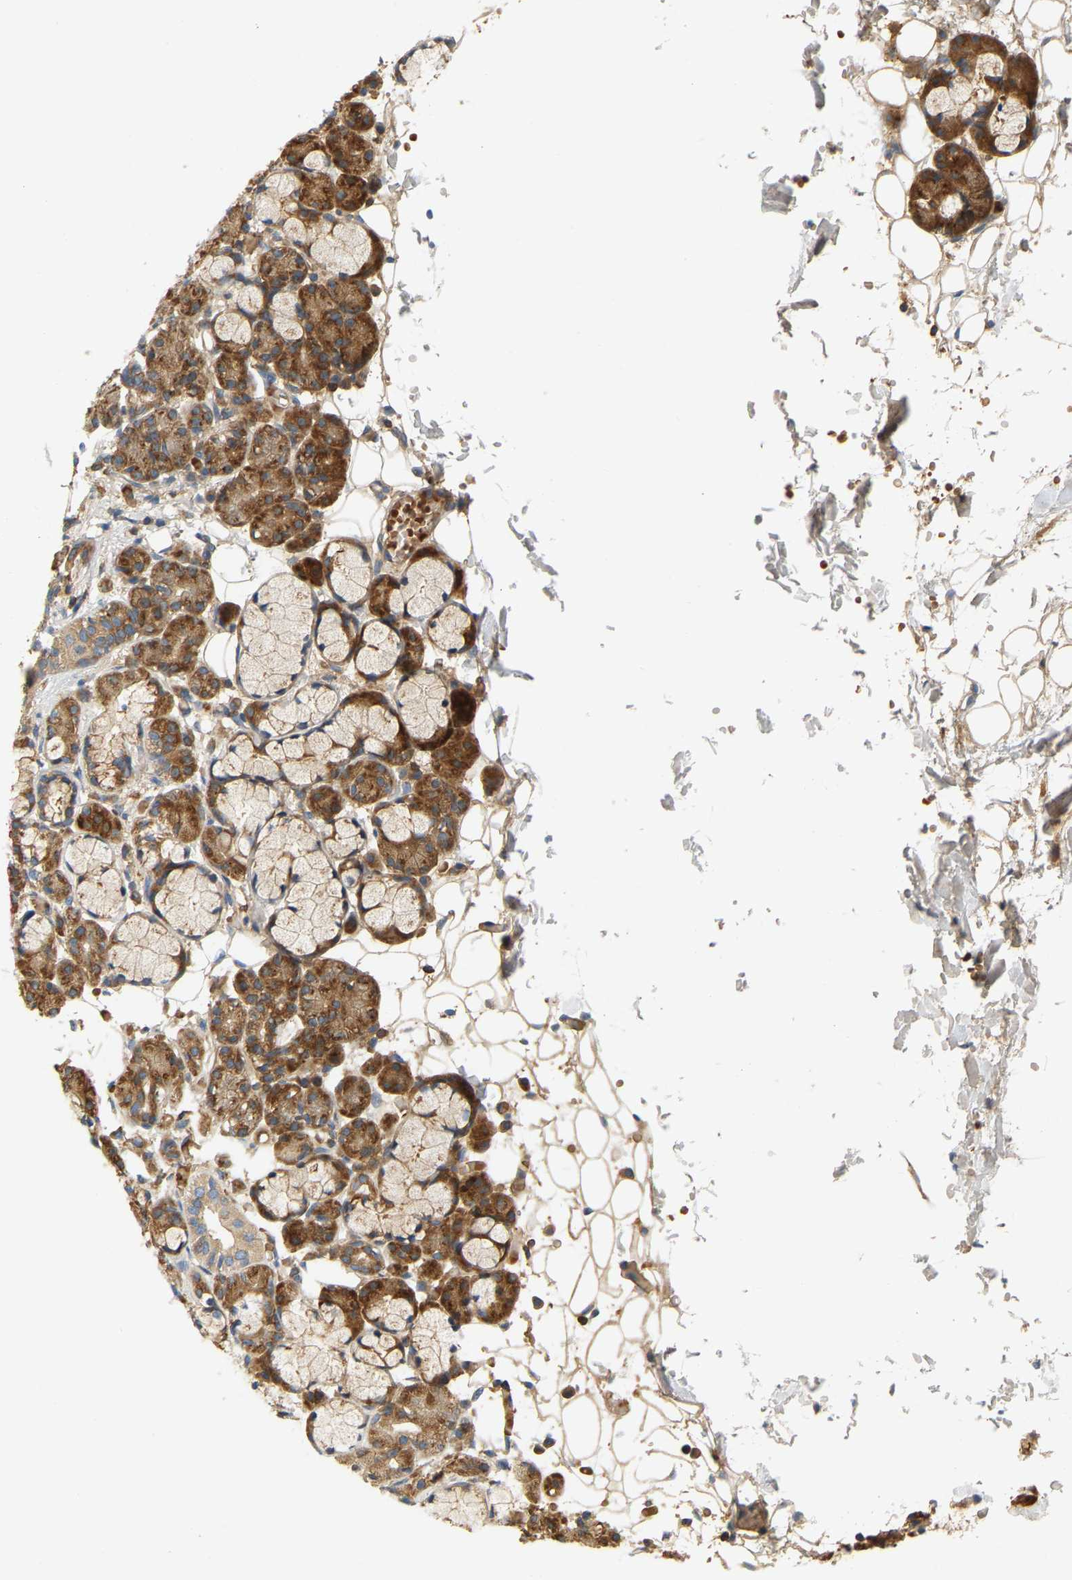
{"staining": {"intensity": "moderate", "quantity": ">75%", "location": "cytoplasmic/membranous"}, "tissue": "salivary gland", "cell_type": "Glandular cells", "image_type": "normal", "snomed": [{"axis": "morphology", "description": "Normal tissue, NOS"}, {"axis": "topography", "description": "Salivary gland"}], "caption": "Immunohistochemistry staining of unremarkable salivary gland, which demonstrates medium levels of moderate cytoplasmic/membranous expression in approximately >75% of glandular cells indicating moderate cytoplasmic/membranous protein positivity. The staining was performed using DAB (brown) for protein detection and nuclei were counterstained in hematoxylin (blue).", "gene": "AKAP13", "patient": {"sex": "male", "age": 63}}